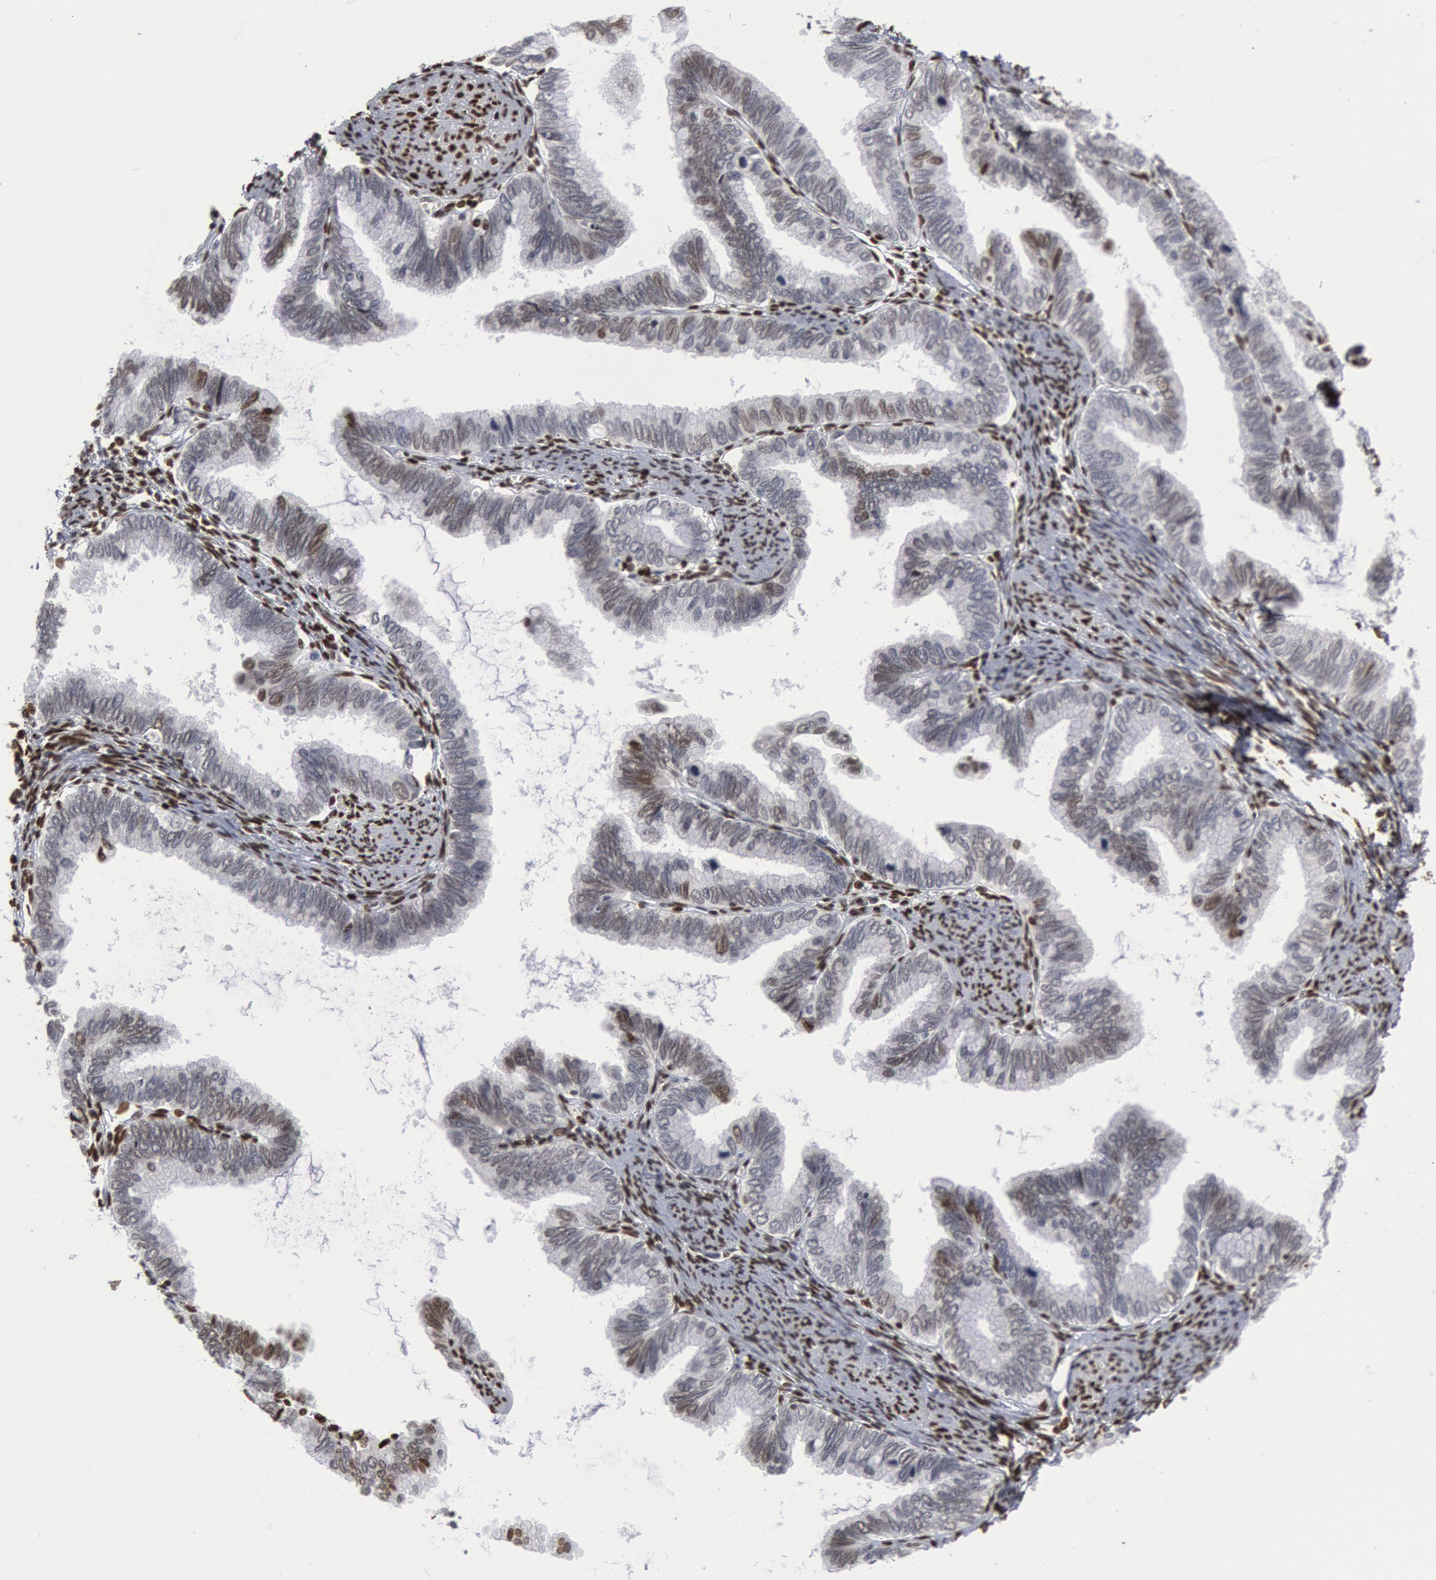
{"staining": {"intensity": "negative", "quantity": "none", "location": "none"}, "tissue": "cervical cancer", "cell_type": "Tumor cells", "image_type": "cancer", "snomed": [{"axis": "morphology", "description": "Adenocarcinoma, NOS"}, {"axis": "topography", "description": "Cervix"}], "caption": "Human adenocarcinoma (cervical) stained for a protein using immunohistochemistry (IHC) displays no expression in tumor cells.", "gene": "MECP2", "patient": {"sex": "female", "age": 49}}